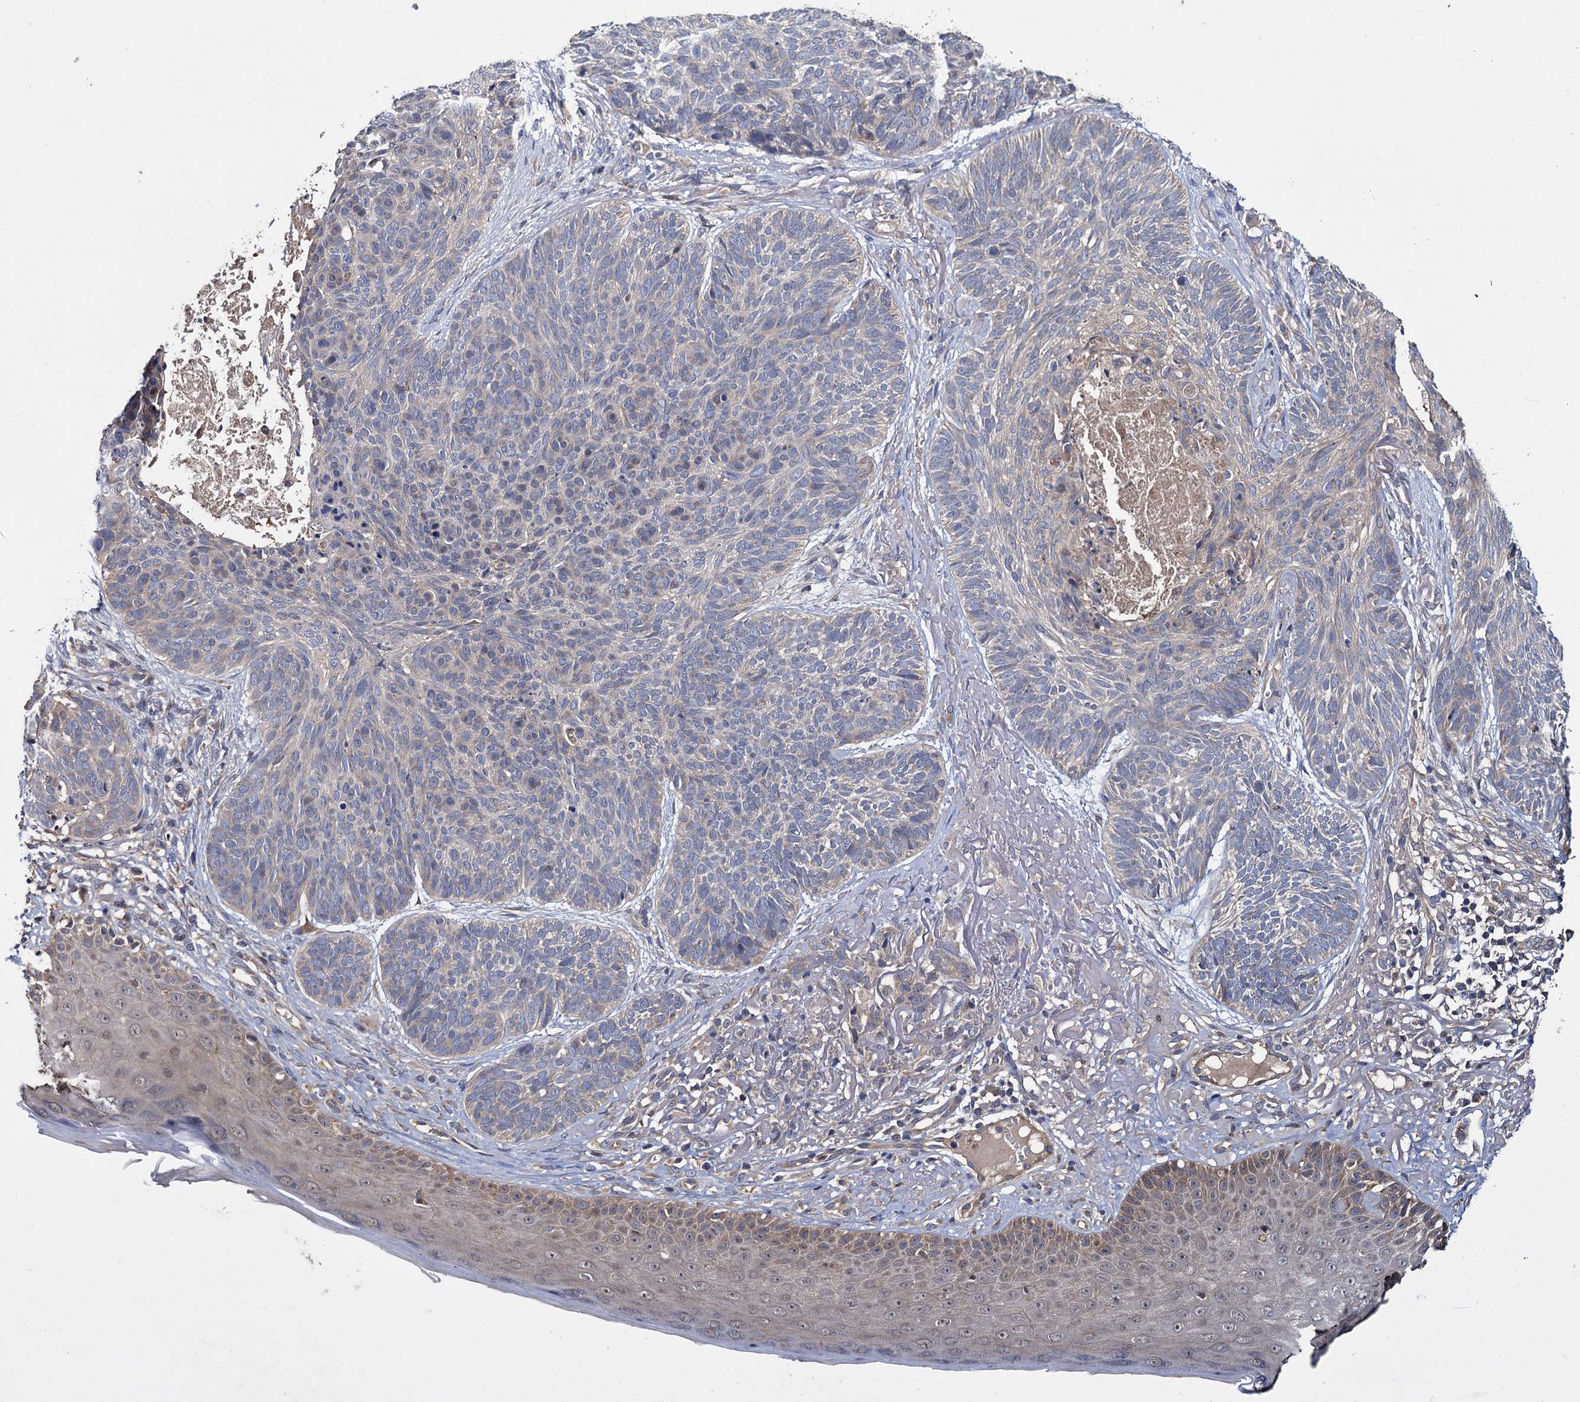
{"staining": {"intensity": "negative", "quantity": "none", "location": "none"}, "tissue": "skin cancer", "cell_type": "Tumor cells", "image_type": "cancer", "snomed": [{"axis": "morphology", "description": "Normal tissue, NOS"}, {"axis": "morphology", "description": "Basal cell carcinoma"}, {"axis": "topography", "description": "Skin"}], "caption": "IHC photomicrograph of human skin cancer stained for a protein (brown), which shows no positivity in tumor cells.", "gene": "CEP192", "patient": {"sex": "male", "age": 66}}